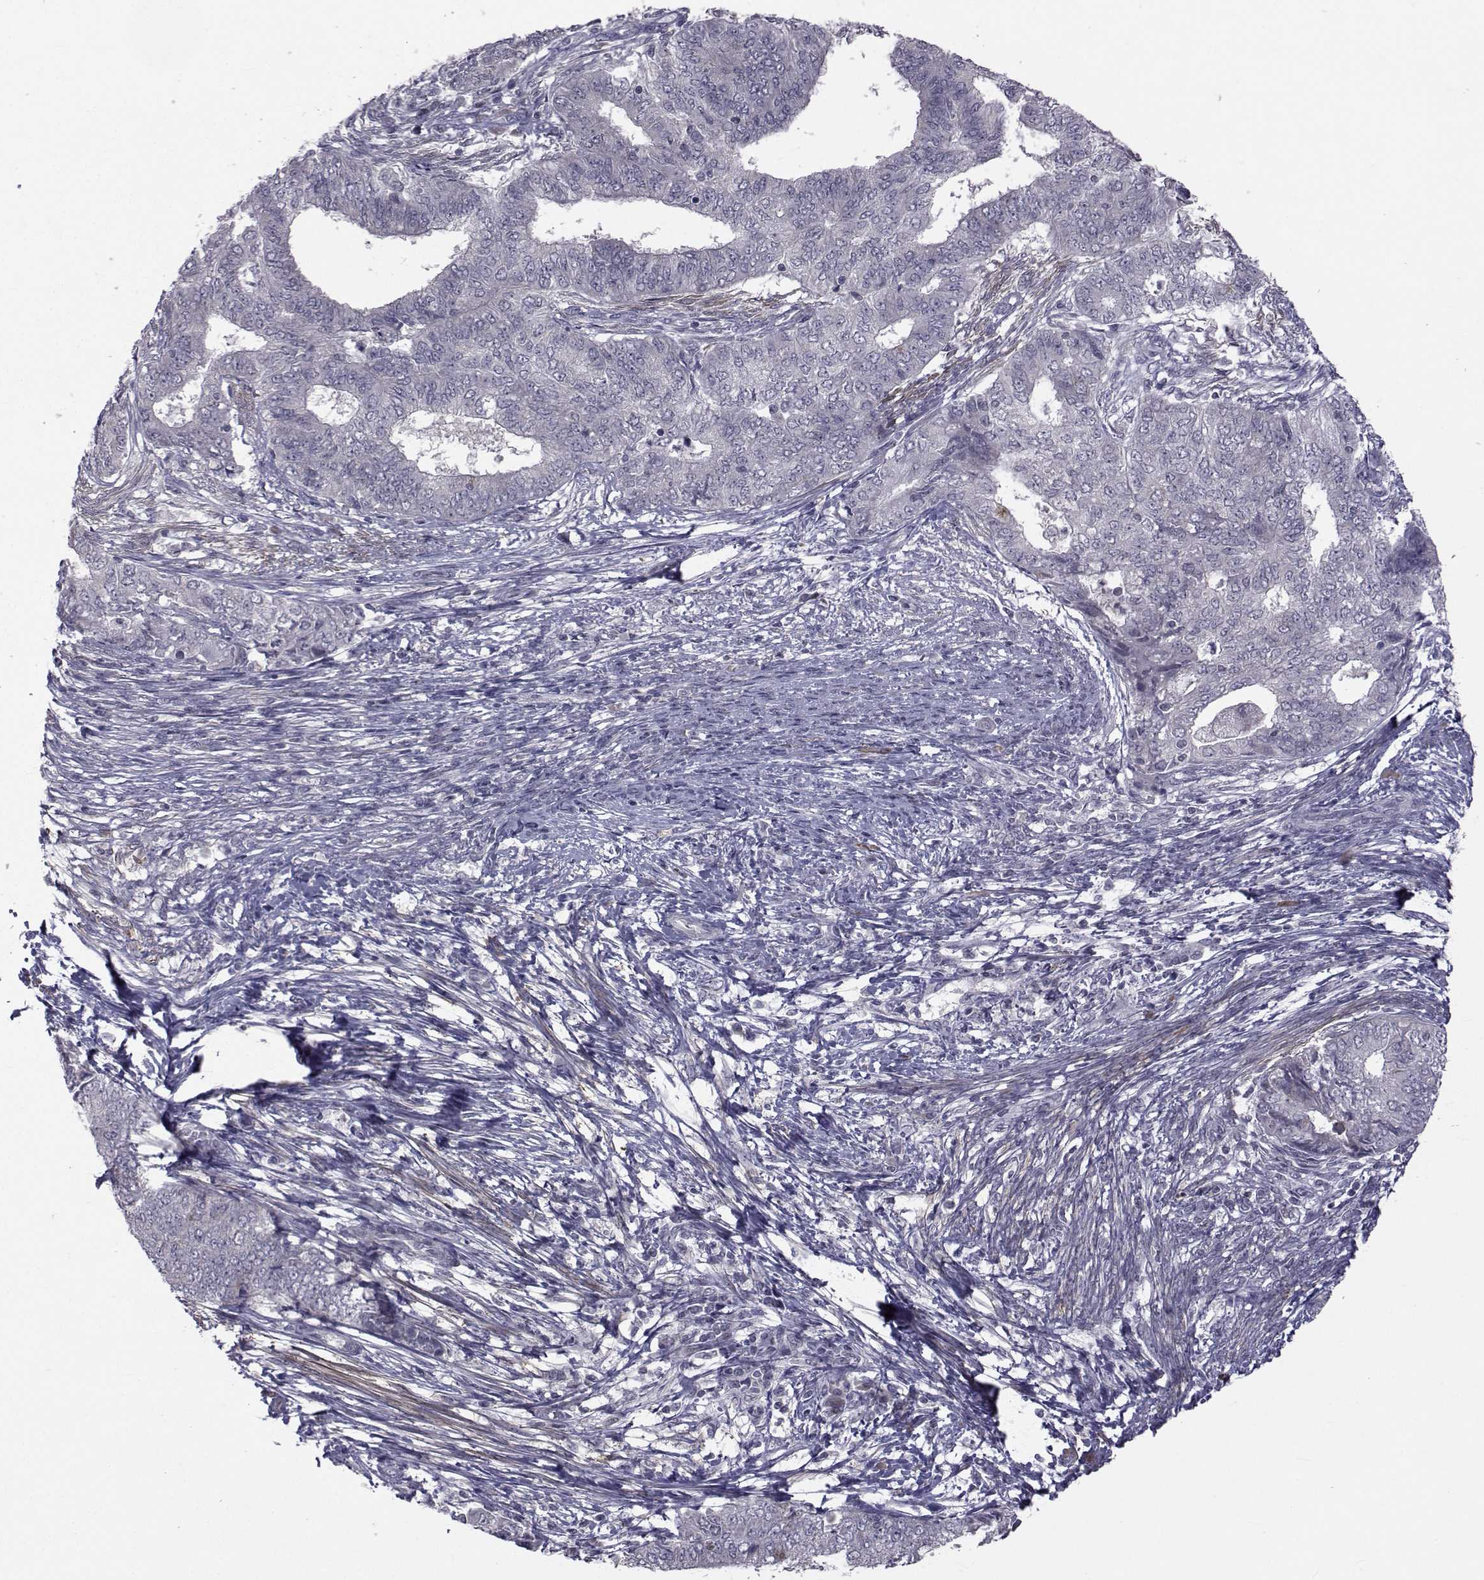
{"staining": {"intensity": "negative", "quantity": "none", "location": "none"}, "tissue": "endometrial cancer", "cell_type": "Tumor cells", "image_type": "cancer", "snomed": [{"axis": "morphology", "description": "Adenocarcinoma, NOS"}, {"axis": "topography", "description": "Endometrium"}], "caption": "High power microscopy micrograph of an IHC micrograph of endometrial cancer, revealing no significant positivity in tumor cells.", "gene": "FDXR", "patient": {"sex": "female", "age": 62}}